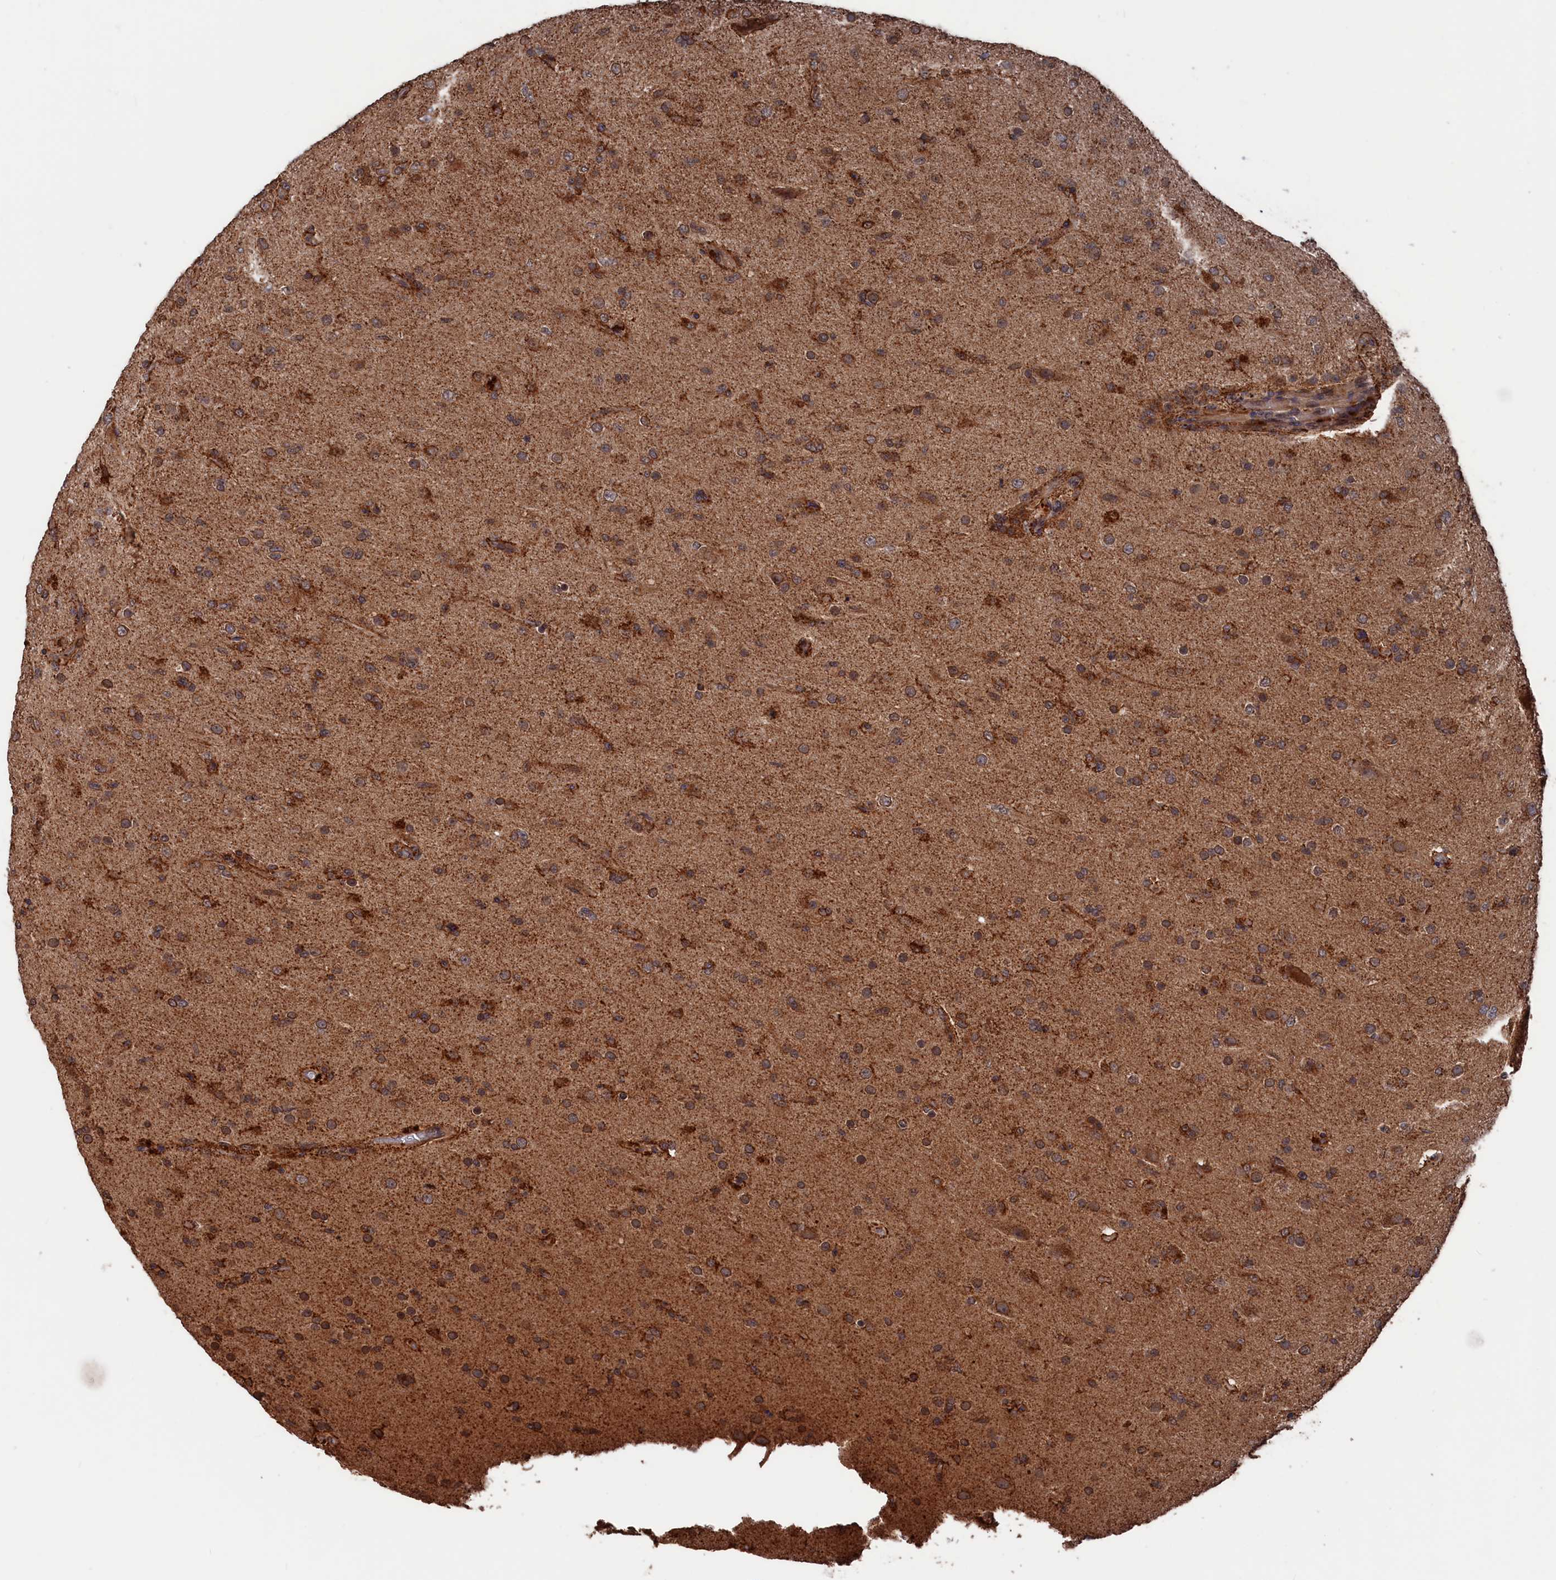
{"staining": {"intensity": "moderate", "quantity": ">75%", "location": "cytoplasmic/membranous"}, "tissue": "glioma", "cell_type": "Tumor cells", "image_type": "cancer", "snomed": [{"axis": "morphology", "description": "Glioma, malignant, Low grade"}, {"axis": "topography", "description": "Brain"}], "caption": "Immunohistochemical staining of glioma displays medium levels of moderate cytoplasmic/membranous protein staining in about >75% of tumor cells.", "gene": "PDE12", "patient": {"sex": "male", "age": 65}}